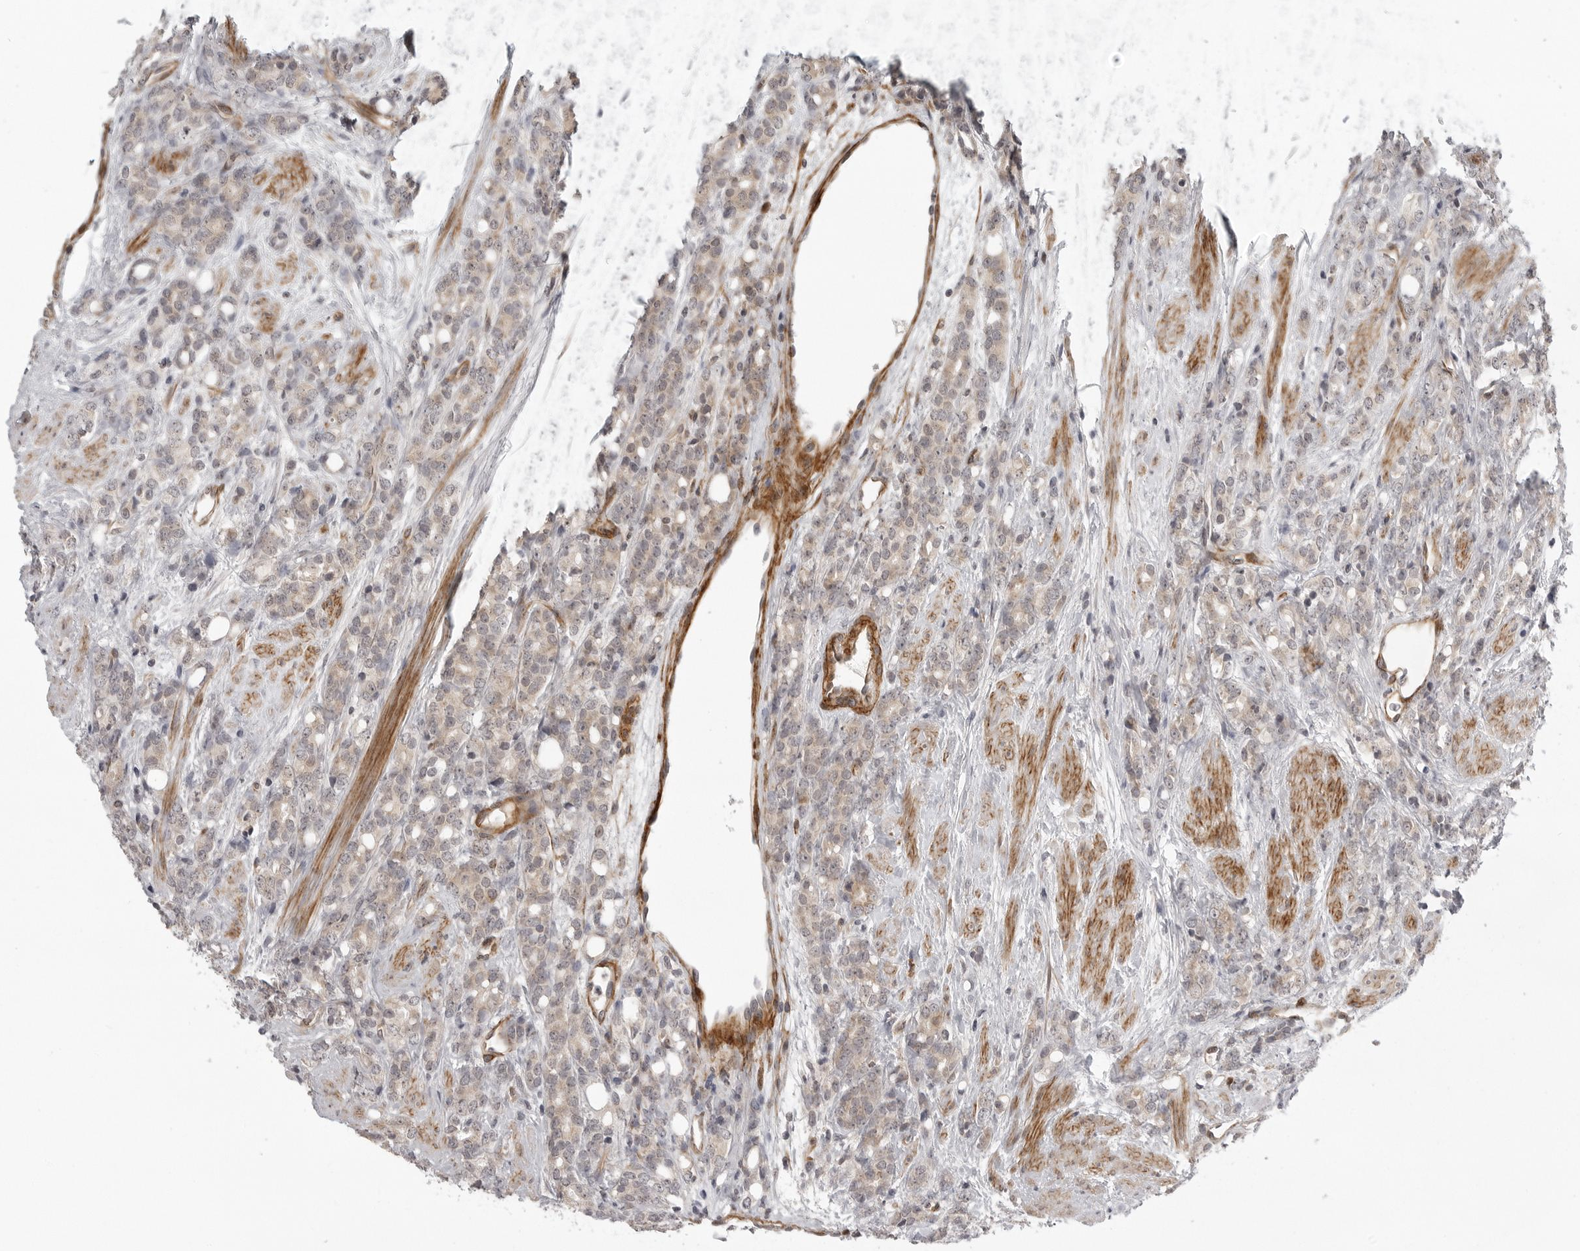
{"staining": {"intensity": "weak", "quantity": "25%-75%", "location": "cytoplasmic/membranous"}, "tissue": "prostate cancer", "cell_type": "Tumor cells", "image_type": "cancer", "snomed": [{"axis": "morphology", "description": "Adenocarcinoma, High grade"}, {"axis": "topography", "description": "Prostate"}], "caption": "Tumor cells reveal low levels of weak cytoplasmic/membranous staining in about 25%-75% of cells in human high-grade adenocarcinoma (prostate). The staining was performed using DAB, with brown indicating positive protein expression. Nuclei are stained blue with hematoxylin.", "gene": "TUT4", "patient": {"sex": "male", "age": 62}}